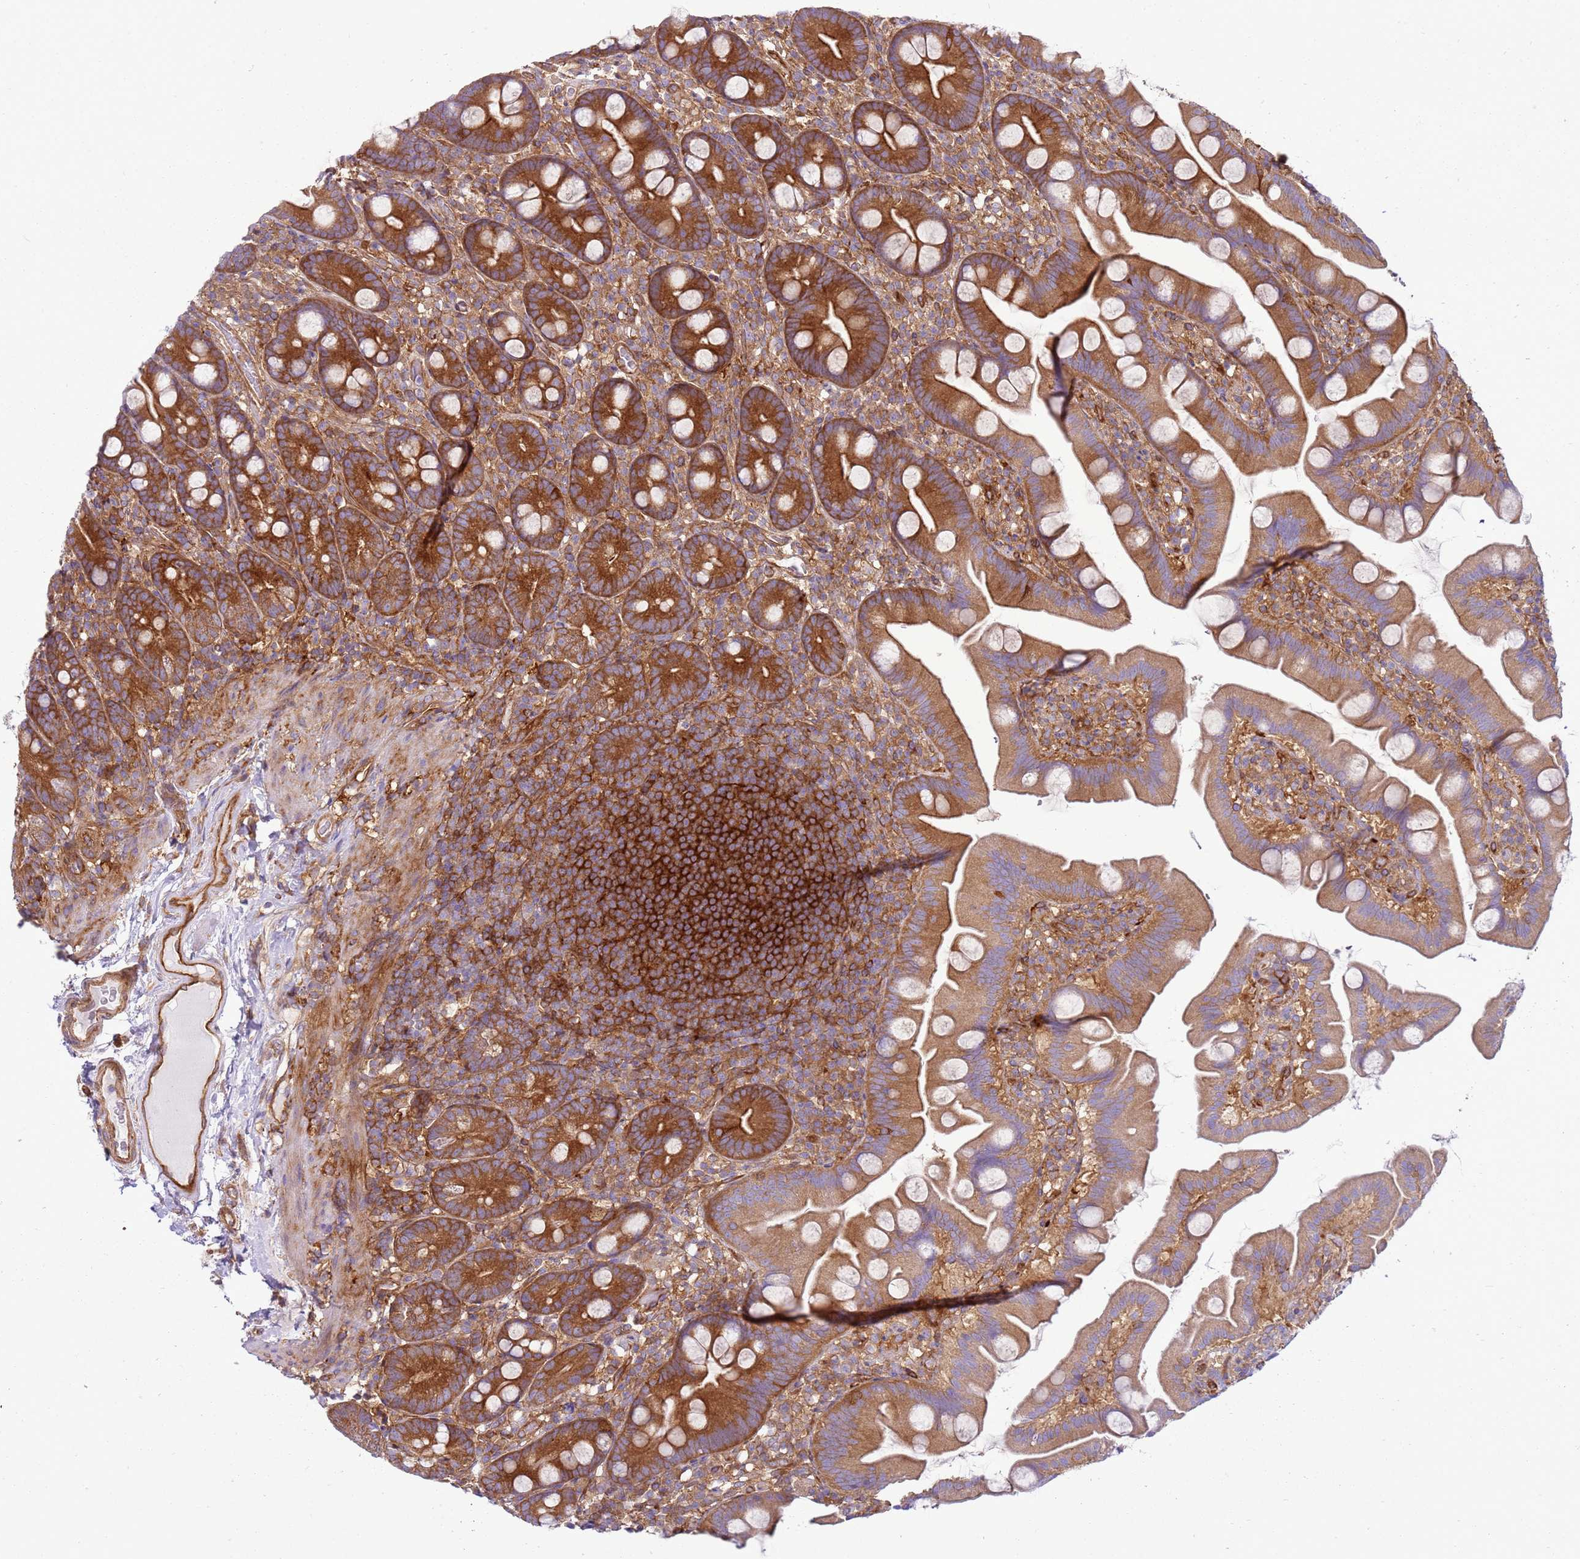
{"staining": {"intensity": "strong", "quantity": ">75%", "location": "cytoplasmic/membranous"}, "tissue": "small intestine", "cell_type": "Glandular cells", "image_type": "normal", "snomed": [{"axis": "morphology", "description": "Normal tissue, NOS"}, {"axis": "topography", "description": "Small intestine"}], "caption": "Immunohistochemical staining of unremarkable human small intestine demonstrates >75% levels of strong cytoplasmic/membranous protein expression in about >75% of glandular cells.", "gene": "SNX21", "patient": {"sex": "female", "age": 68}}